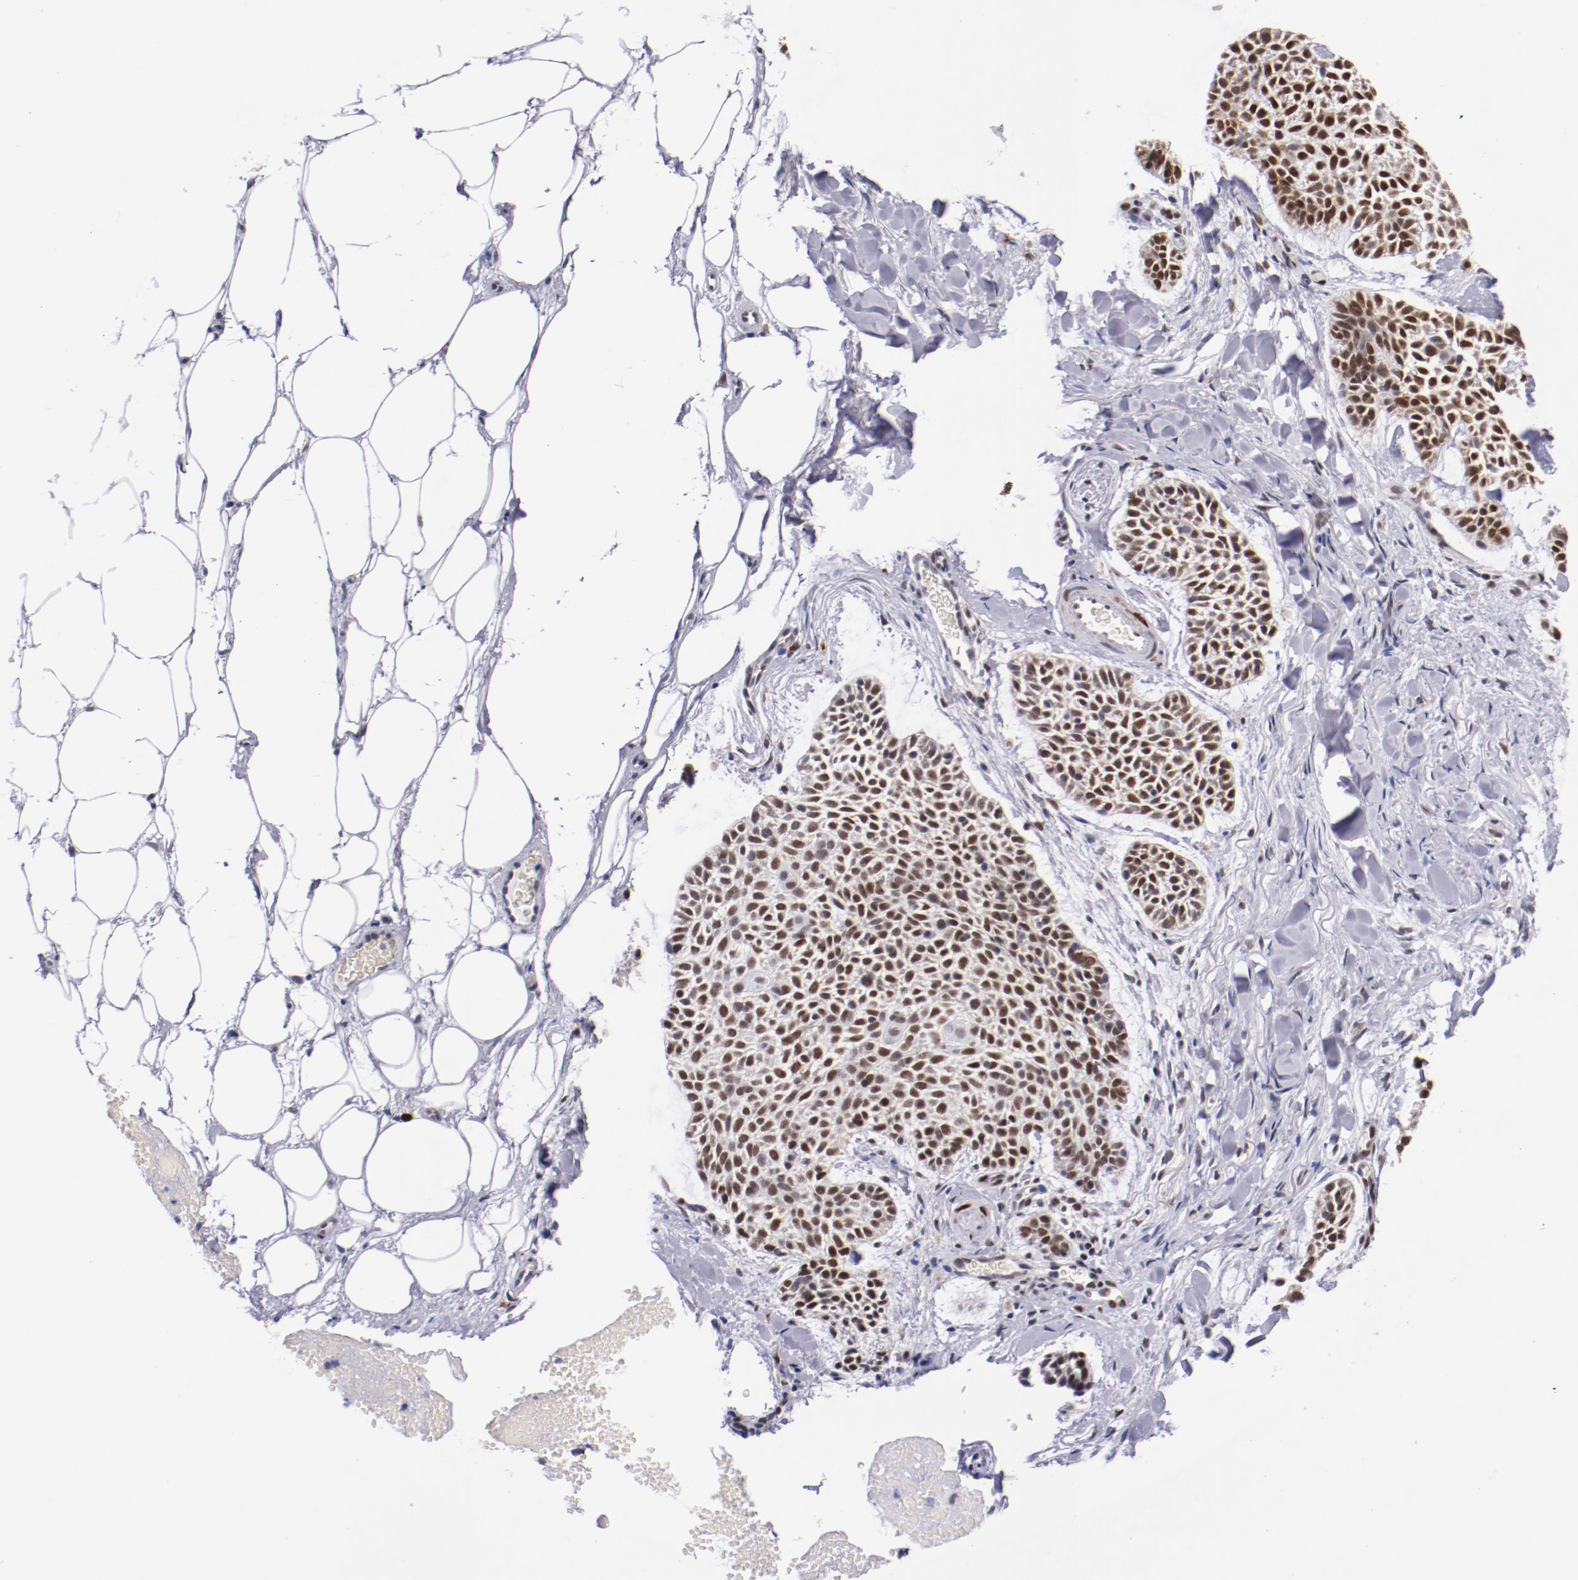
{"staining": {"intensity": "moderate", "quantity": ">75%", "location": "nuclear"}, "tissue": "skin cancer", "cell_type": "Tumor cells", "image_type": "cancer", "snomed": [{"axis": "morphology", "description": "Normal tissue, NOS"}, {"axis": "morphology", "description": "Basal cell carcinoma"}, {"axis": "topography", "description": "Skin"}], "caption": "Moderate nuclear positivity for a protein is present in about >75% of tumor cells of skin cancer using IHC.", "gene": "SRF", "patient": {"sex": "female", "age": 70}}